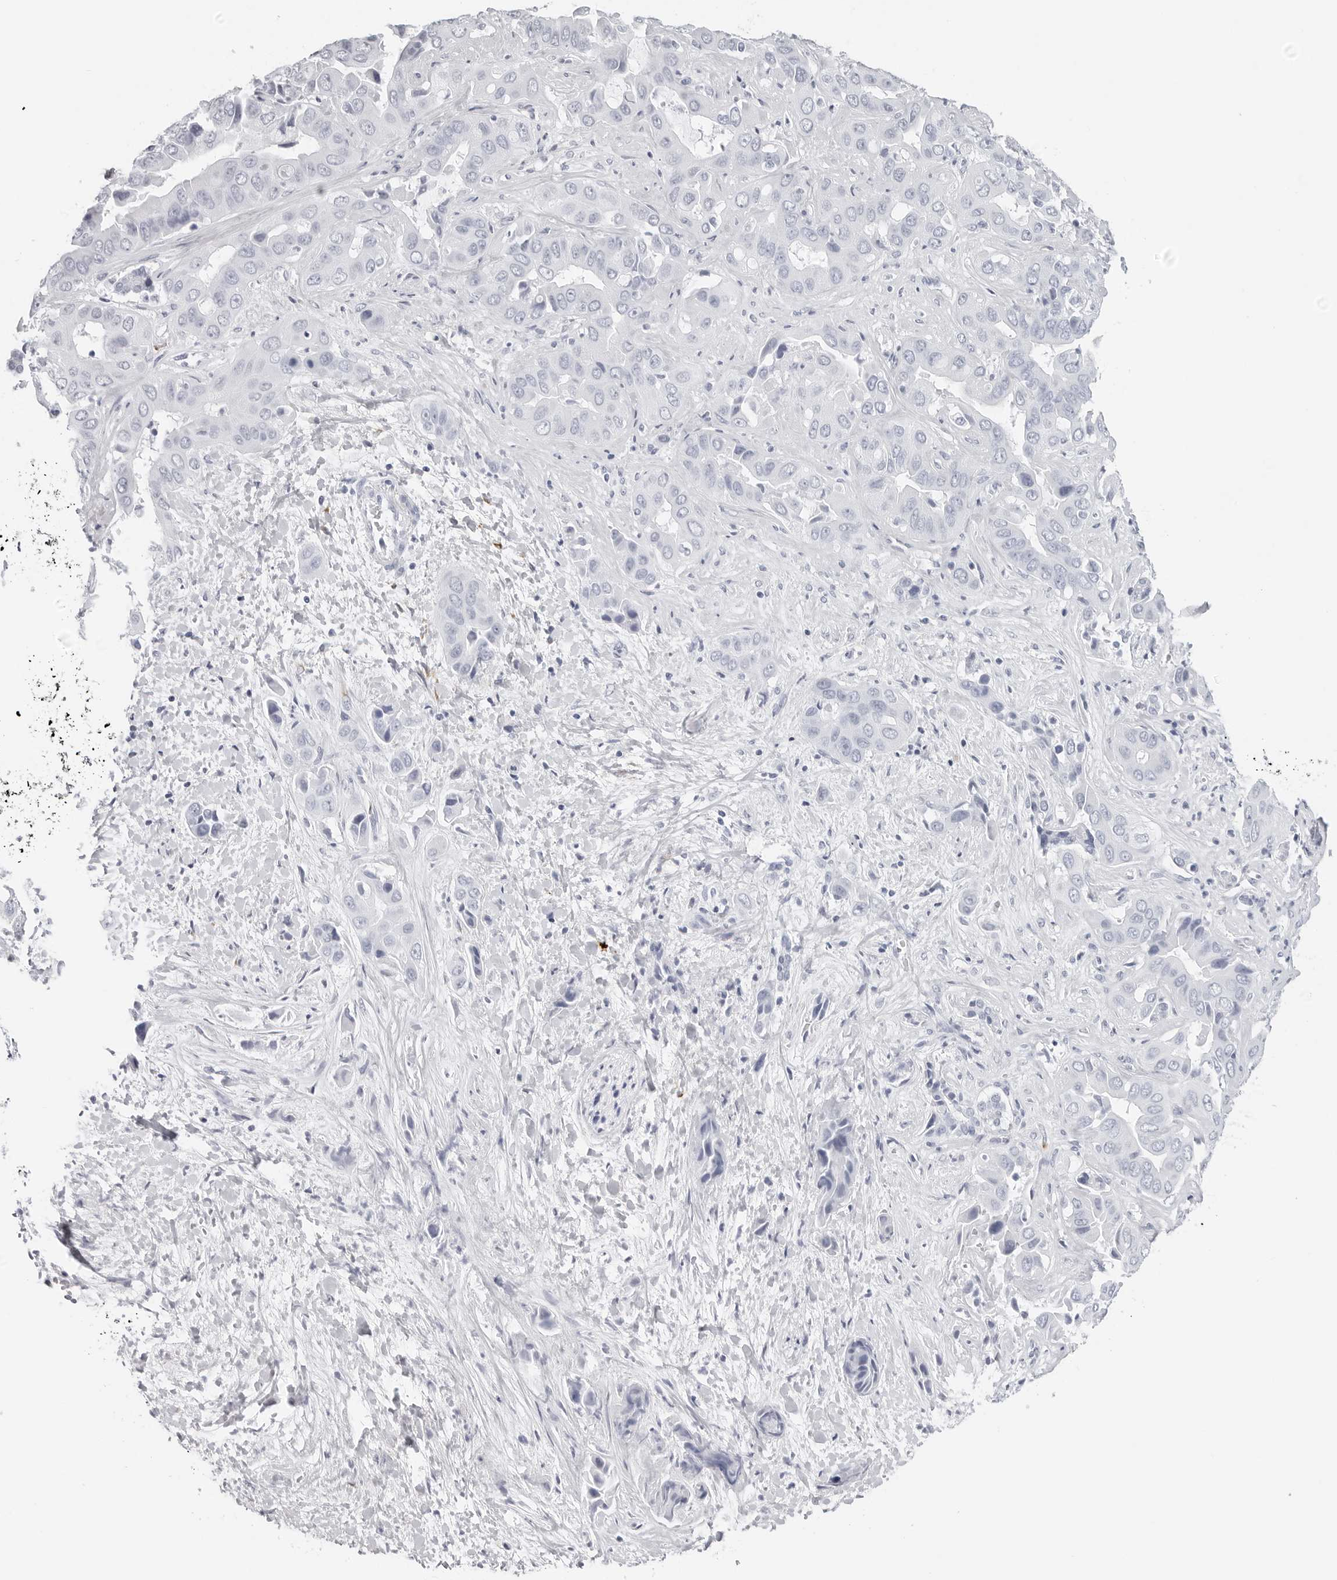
{"staining": {"intensity": "negative", "quantity": "none", "location": "none"}, "tissue": "liver cancer", "cell_type": "Tumor cells", "image_type": "cancer", "snomed": [{"axis": "morphology", "description": "Cholangiocarcinoma"}, {"axis": "topography", "description": "Liver"}], "caption": "DAB (3,3'-diaminobenzidine) immunohistochemical staining of liver cancer (cholangiocarcinoma) demonstrates no significant positivity in tumor cells.", "gene": "CST2", "patient": {"sex": "female", "age": 52}}